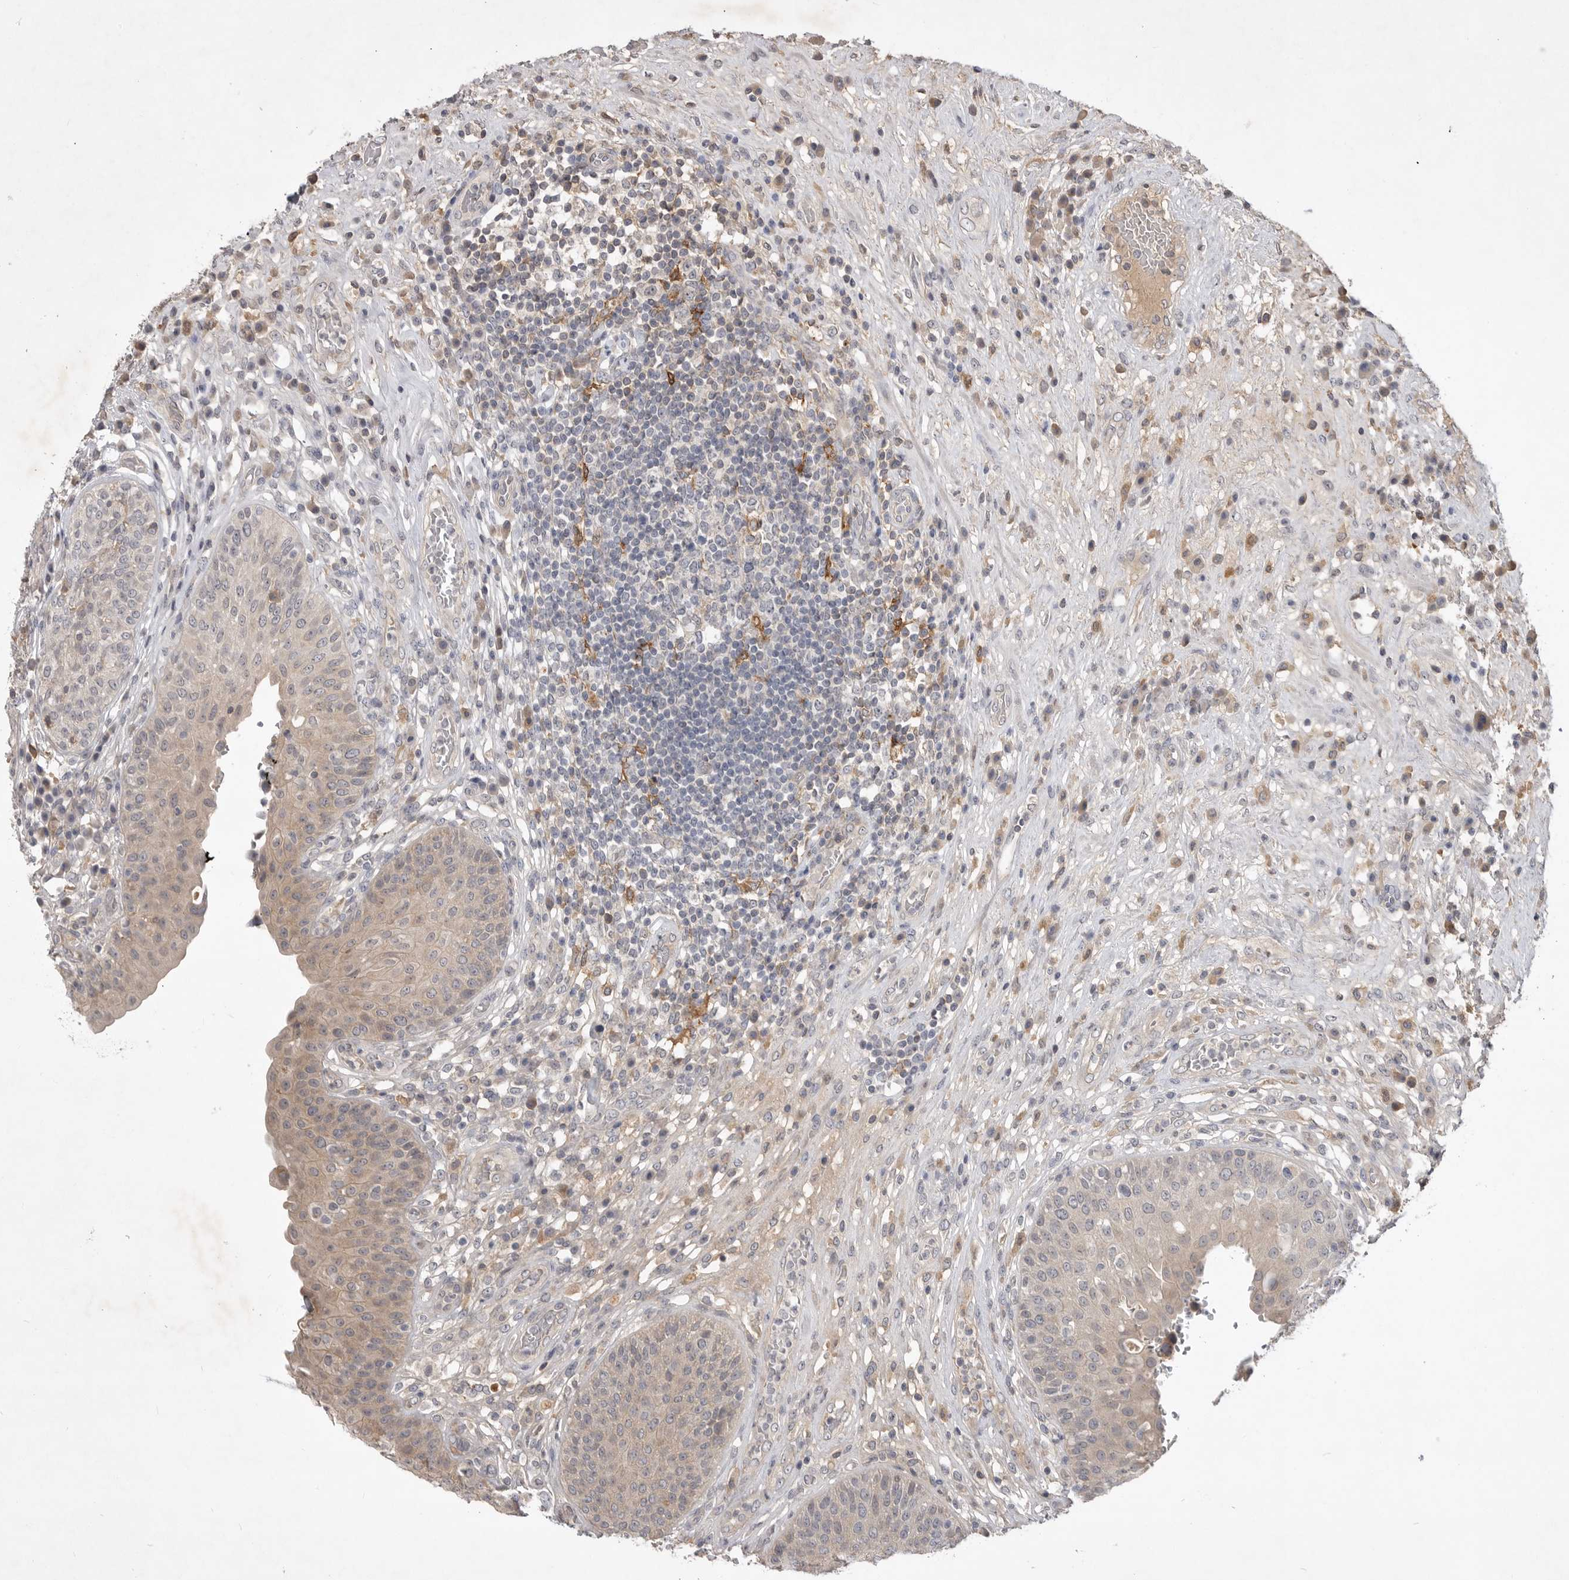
{"staining": {"intensity": "weak", "quantity": "25%-75%", "location": "cytoplasmic/membranous"}, "tissue": "urinary bladder", "cell_type": "Urothelial cells", "image_type": "normal", "snomed": [{"axis": "morphology", "description": "Normal tissue, NOS"}, {"axis": "topography", "description": "Urinary bladder"}], "caption": "Urothelial cells reveal low levels of weak cytoplasmic/membranous expression in about 25%-75% of cells in unremarkable urinary bladder.", "gene": "ITGAD", "patient": {"sex": "female", "age": 62}}